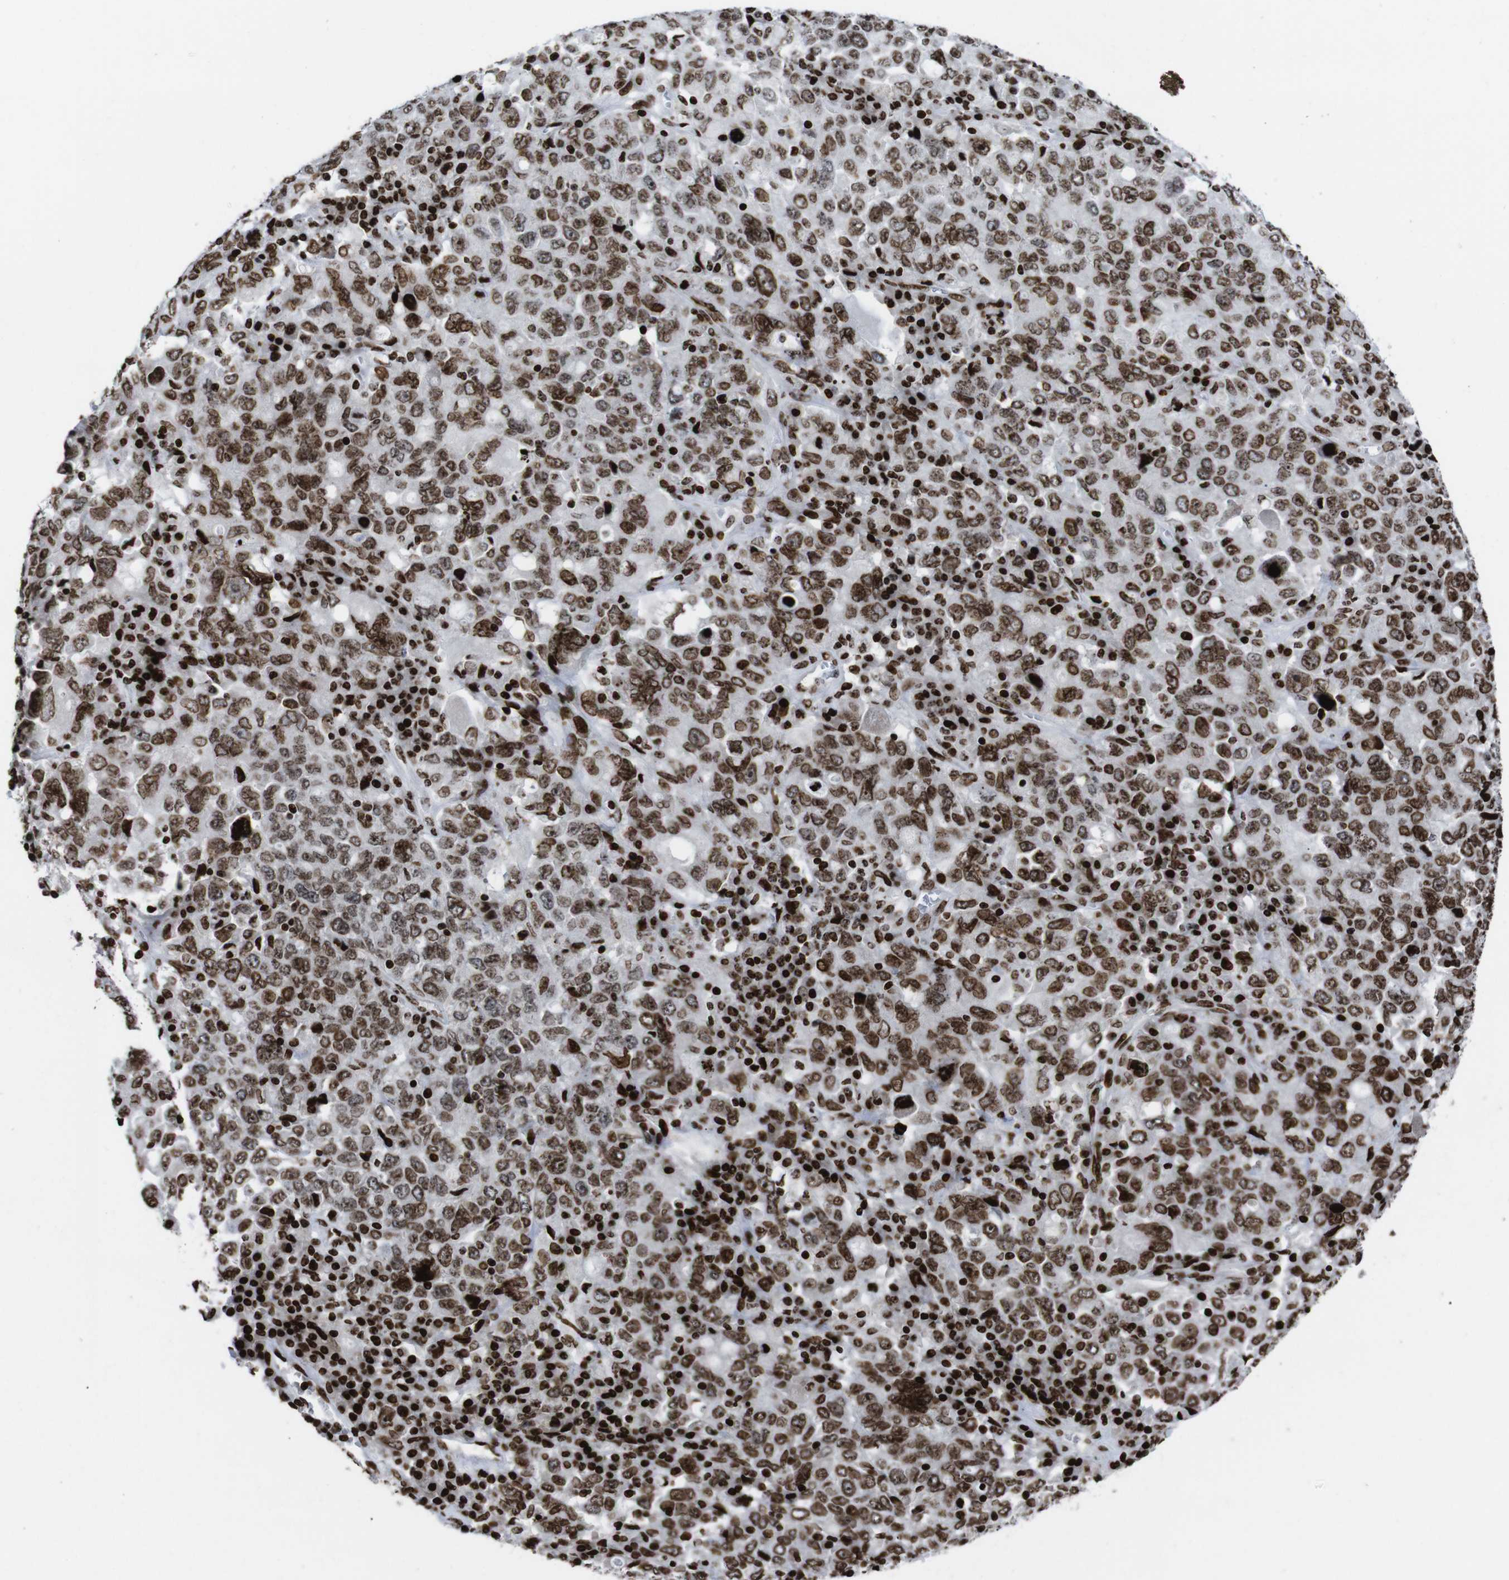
{"staining": {"intensity": "strong", "quantity": ">75%", "location": "cytoplasmic/membranous,nuclear"}, "tissue": "ovarian cancer", "cell_type": "Tumor cells", "image_type": "cancer", "snomed": [{"axis": "morphology", "description": "Carcinoma, endometroid"}, {"axis": "topography", "description": "Ovary"}], "caption": "Protein expression by immunohistochemistry (IHC) displays strong cytoplasmic/membranous and nuclear staining in about >75% of tumor cells in ovarian cancer (endometroid carcinoma).", "gene": "H1-4", "patient": {"sex": "female", "age": 62}}